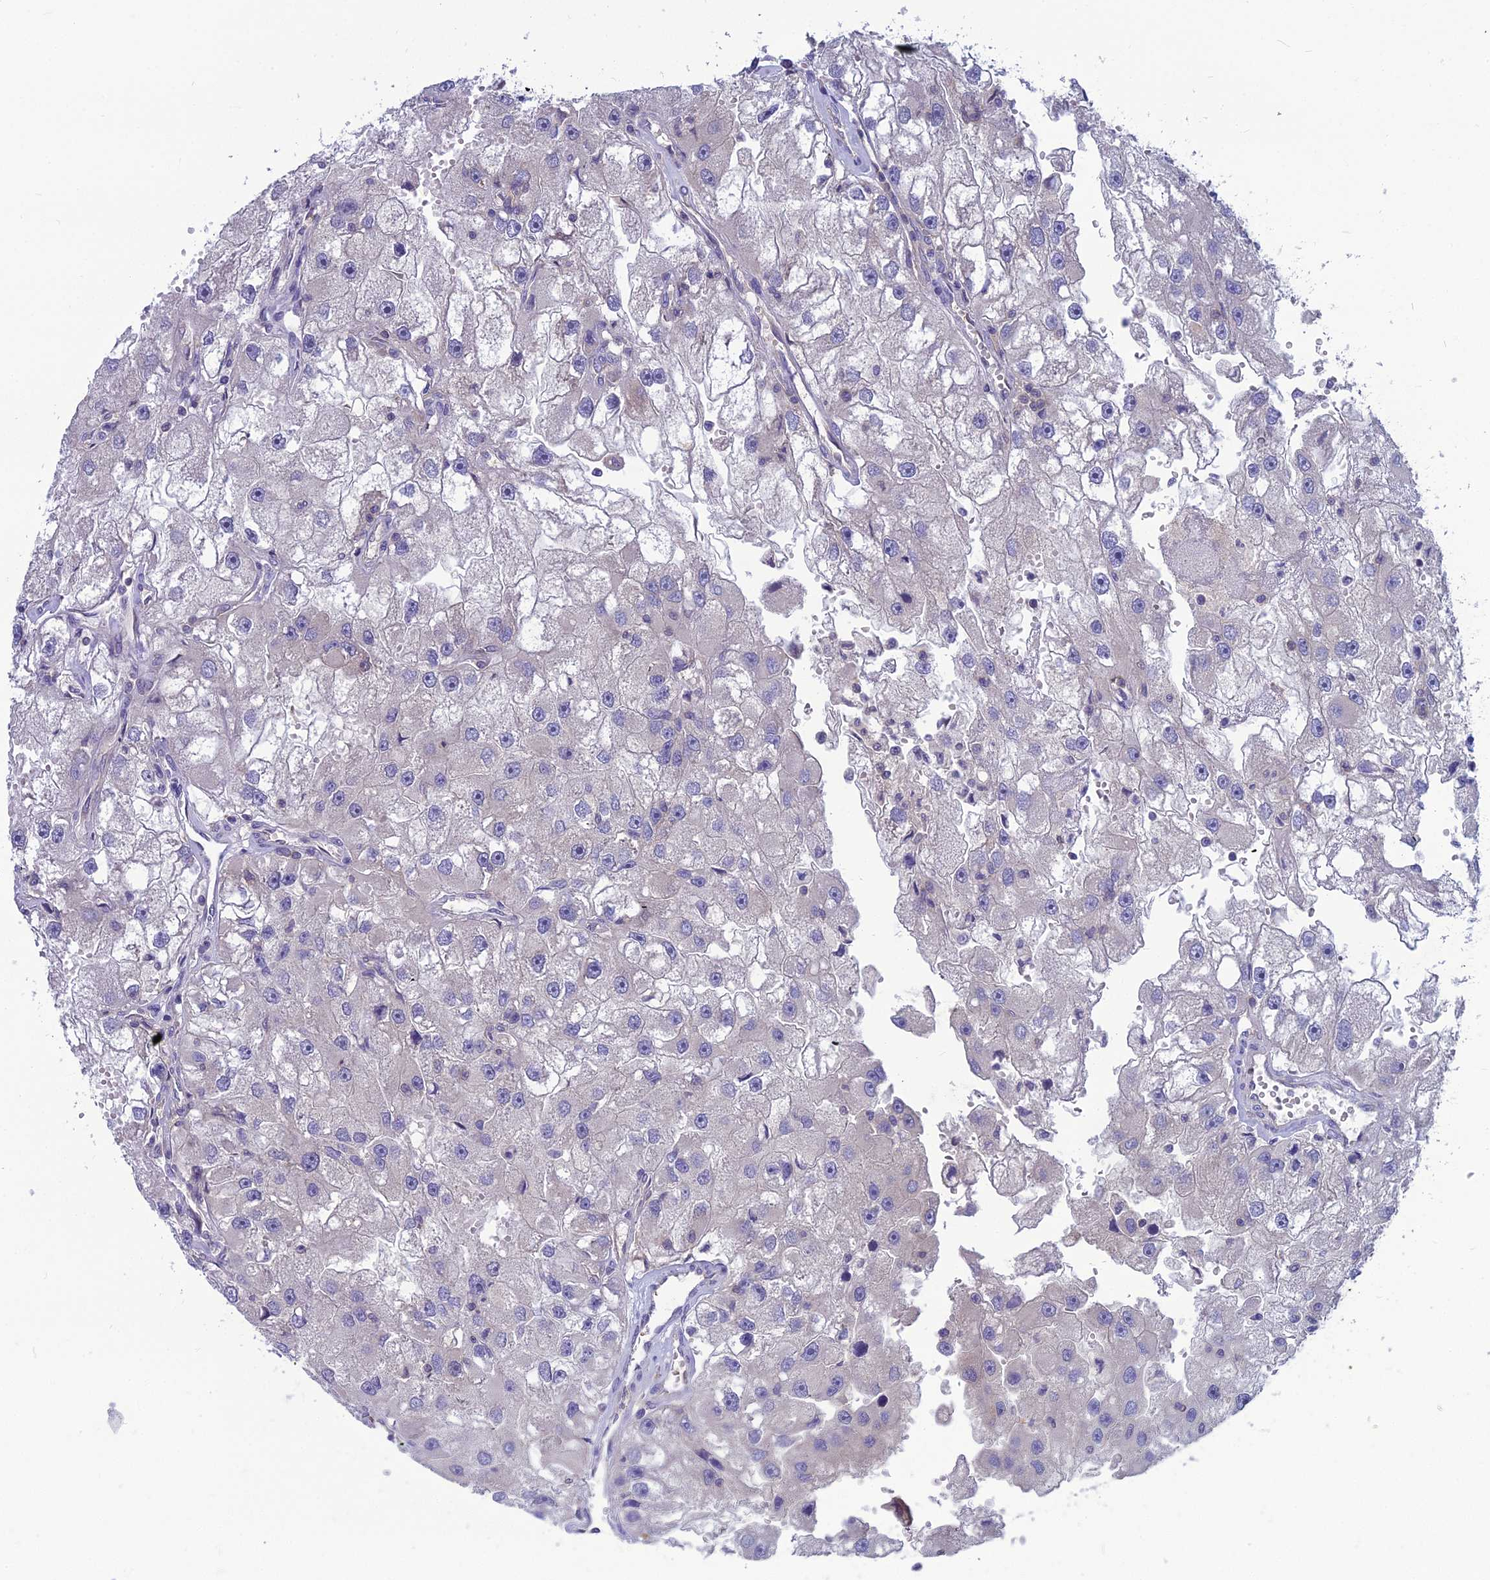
{"staining": {"intensity": "negative", "quantity": "none", "location": "none"}, "tissue": "renal cancer", "cell_type": "Tumor cells", "image_type": "cancer", "snomed": [{"axis": "morphology", "description": "Adenocarcinoma, NOS"}, {"axis": "topography", "description": "Kidney"}], "caption": "Tumor cells show no significant positivity in renal adenocarcinoma.", "gene": "MVD", "patient": {"sex": "male", "age": 63}}